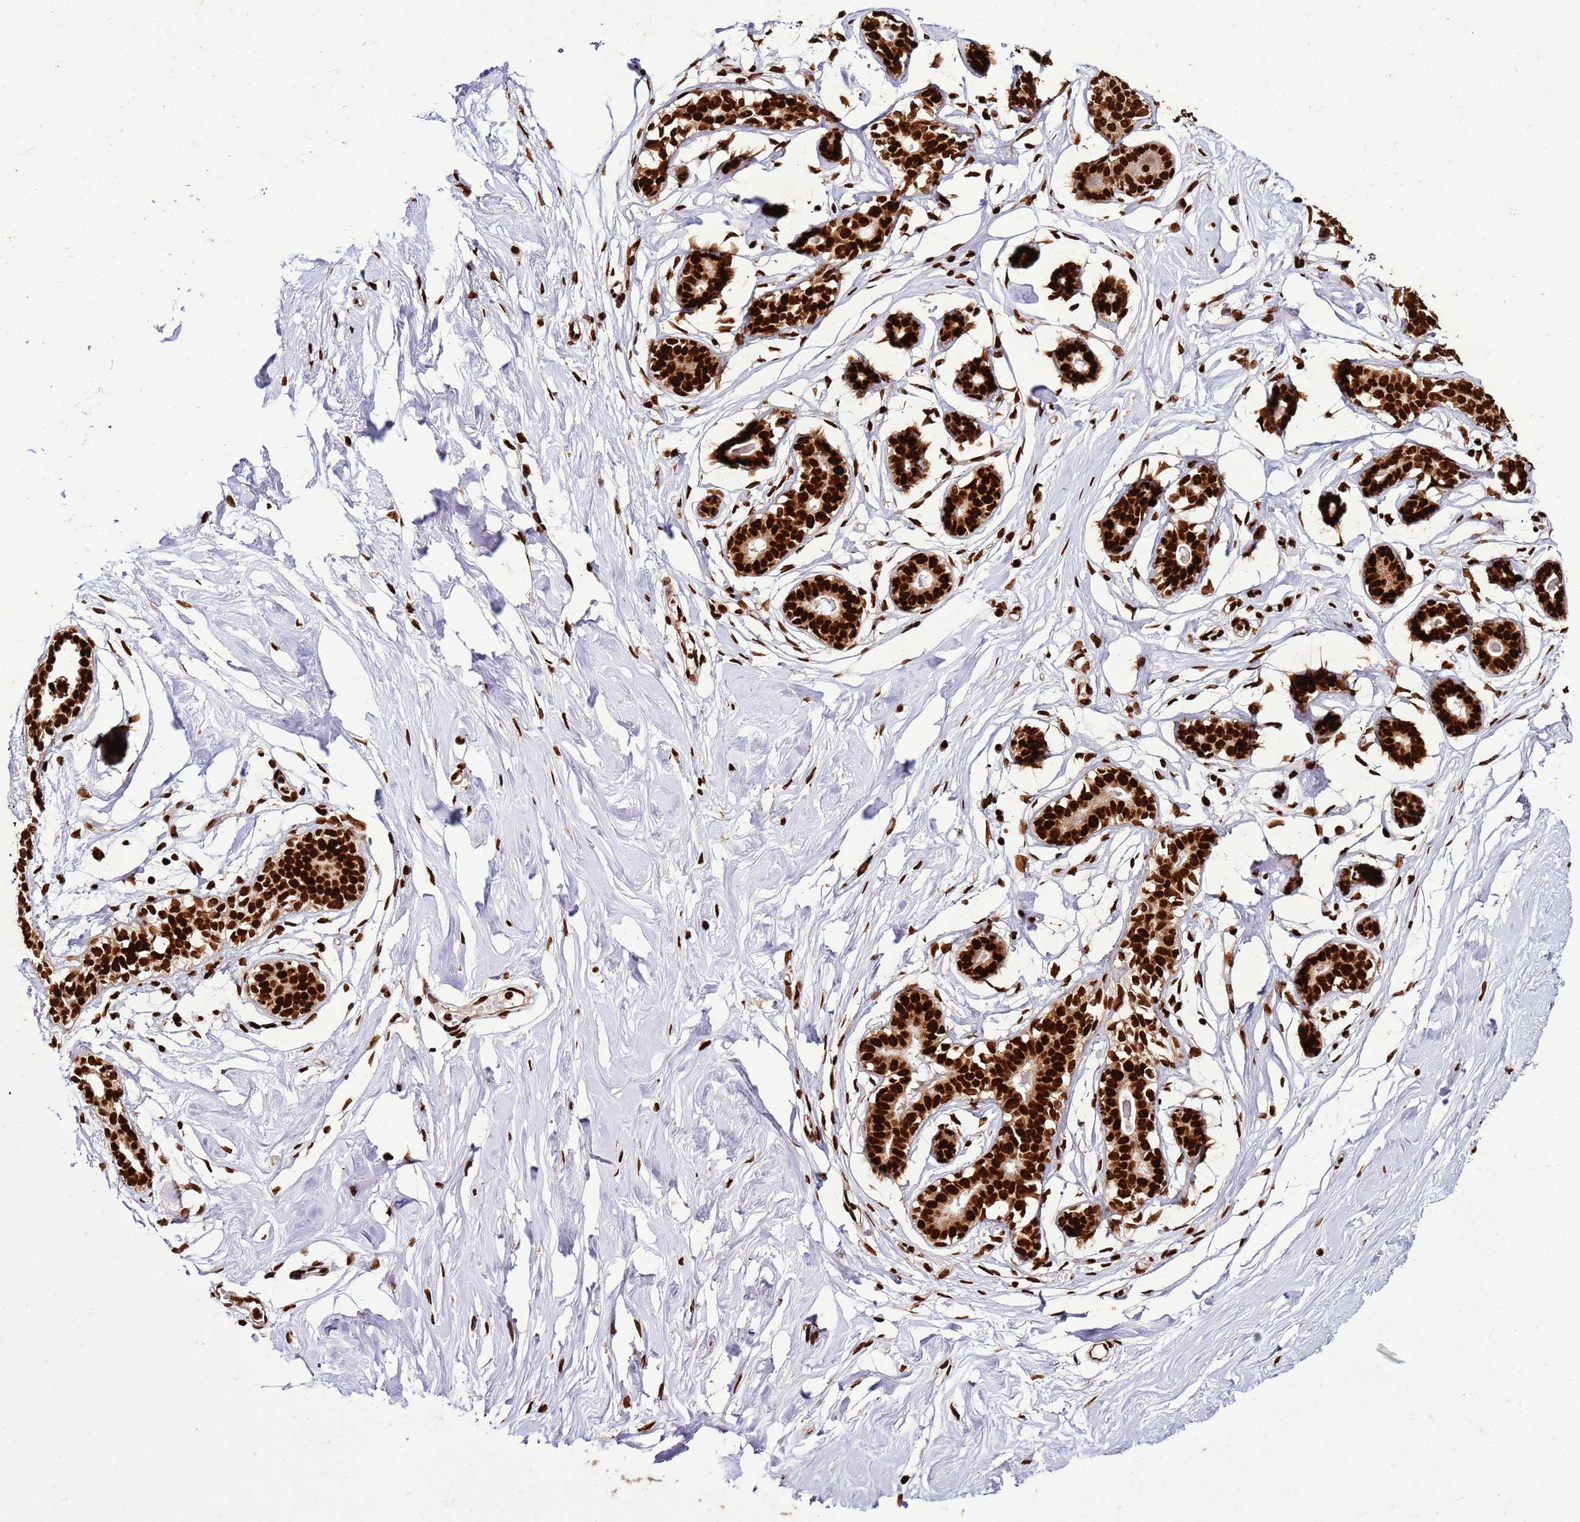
{"staining": {"intensity": "strong", "quantity": ">75%", "location": "nuclear"}, "tissue": "breast", "cell_type": "Adipocytes", "image_type": "normal", "snomed": [{"axis": "morphology", "description": "Normal tissue, NOS"}, {"axis": "morphology", "description": "Adenoma, NOS"}, {"axis": "topography", "description": "Breast"}], "caption": "Immunohistochemical staining of benign human breast exhibits high levels of strong nuclear staining in about >75% of adipocytes.", "gene": "HNRNPAB", "patient": {"sex": "female", "age": 23}}